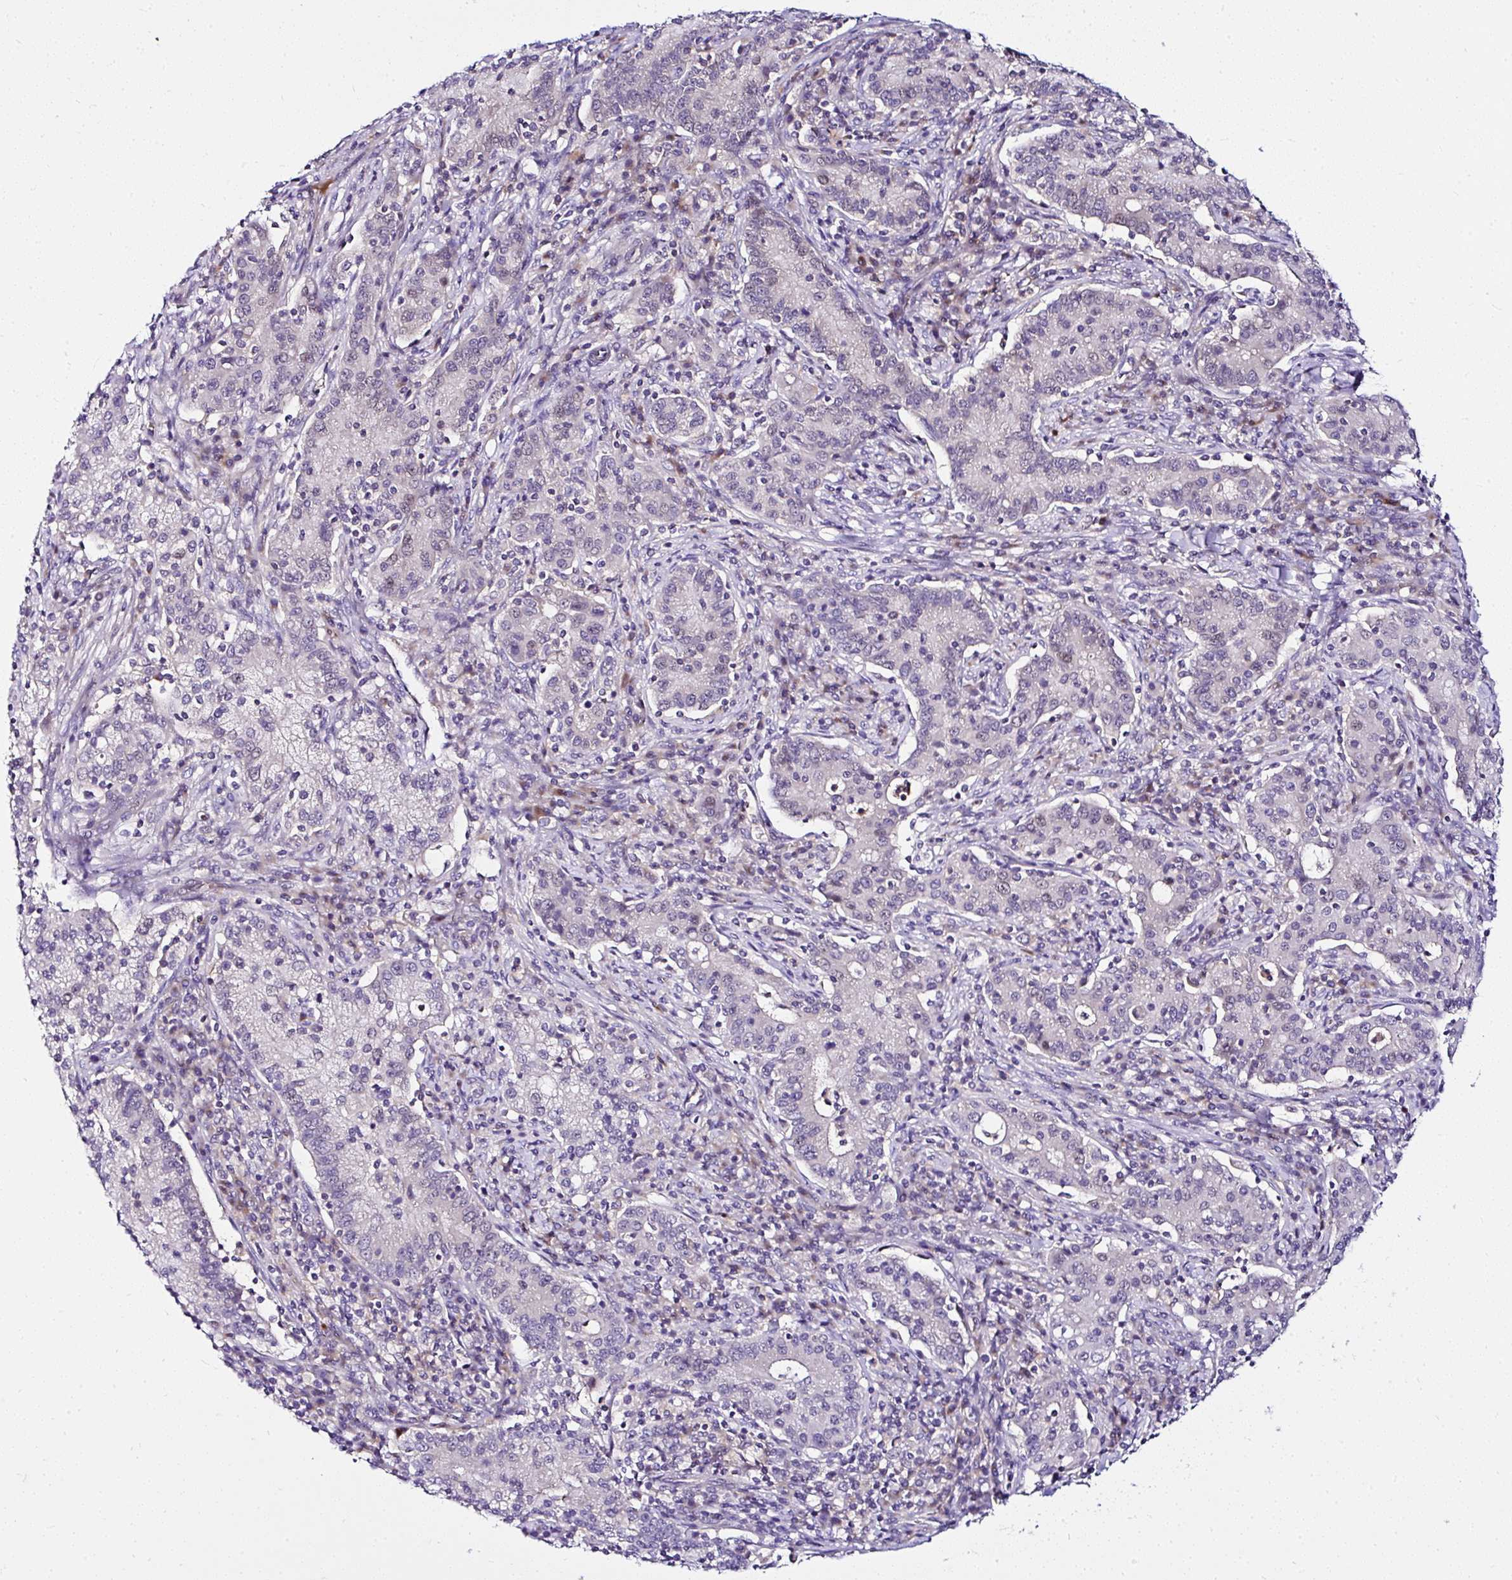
{"staining": {"intensity": "negative", "quantity": "none", "location": "none"}, "tissue": "cervical cancer", "cell_type": "Tumor cells", "image_type": "cancer", "snomed": [{"axis": "morphology", "description": "Normal tissue, NOS"}, {"axis": "morphology", "description": "Adenocarcinoma, NOS"}, {"axis": "topography", "description": "Cervix"}], "caption": "High magnification brightfield microscopy of cervical cancer (adenocarcinoma) stained with DAB (brown) and counterstained with hematoxylin (blue): tumor cells show no significant staining.", "gene": "DEPDC5", "patient": {"sex": "female", "age": 44}}